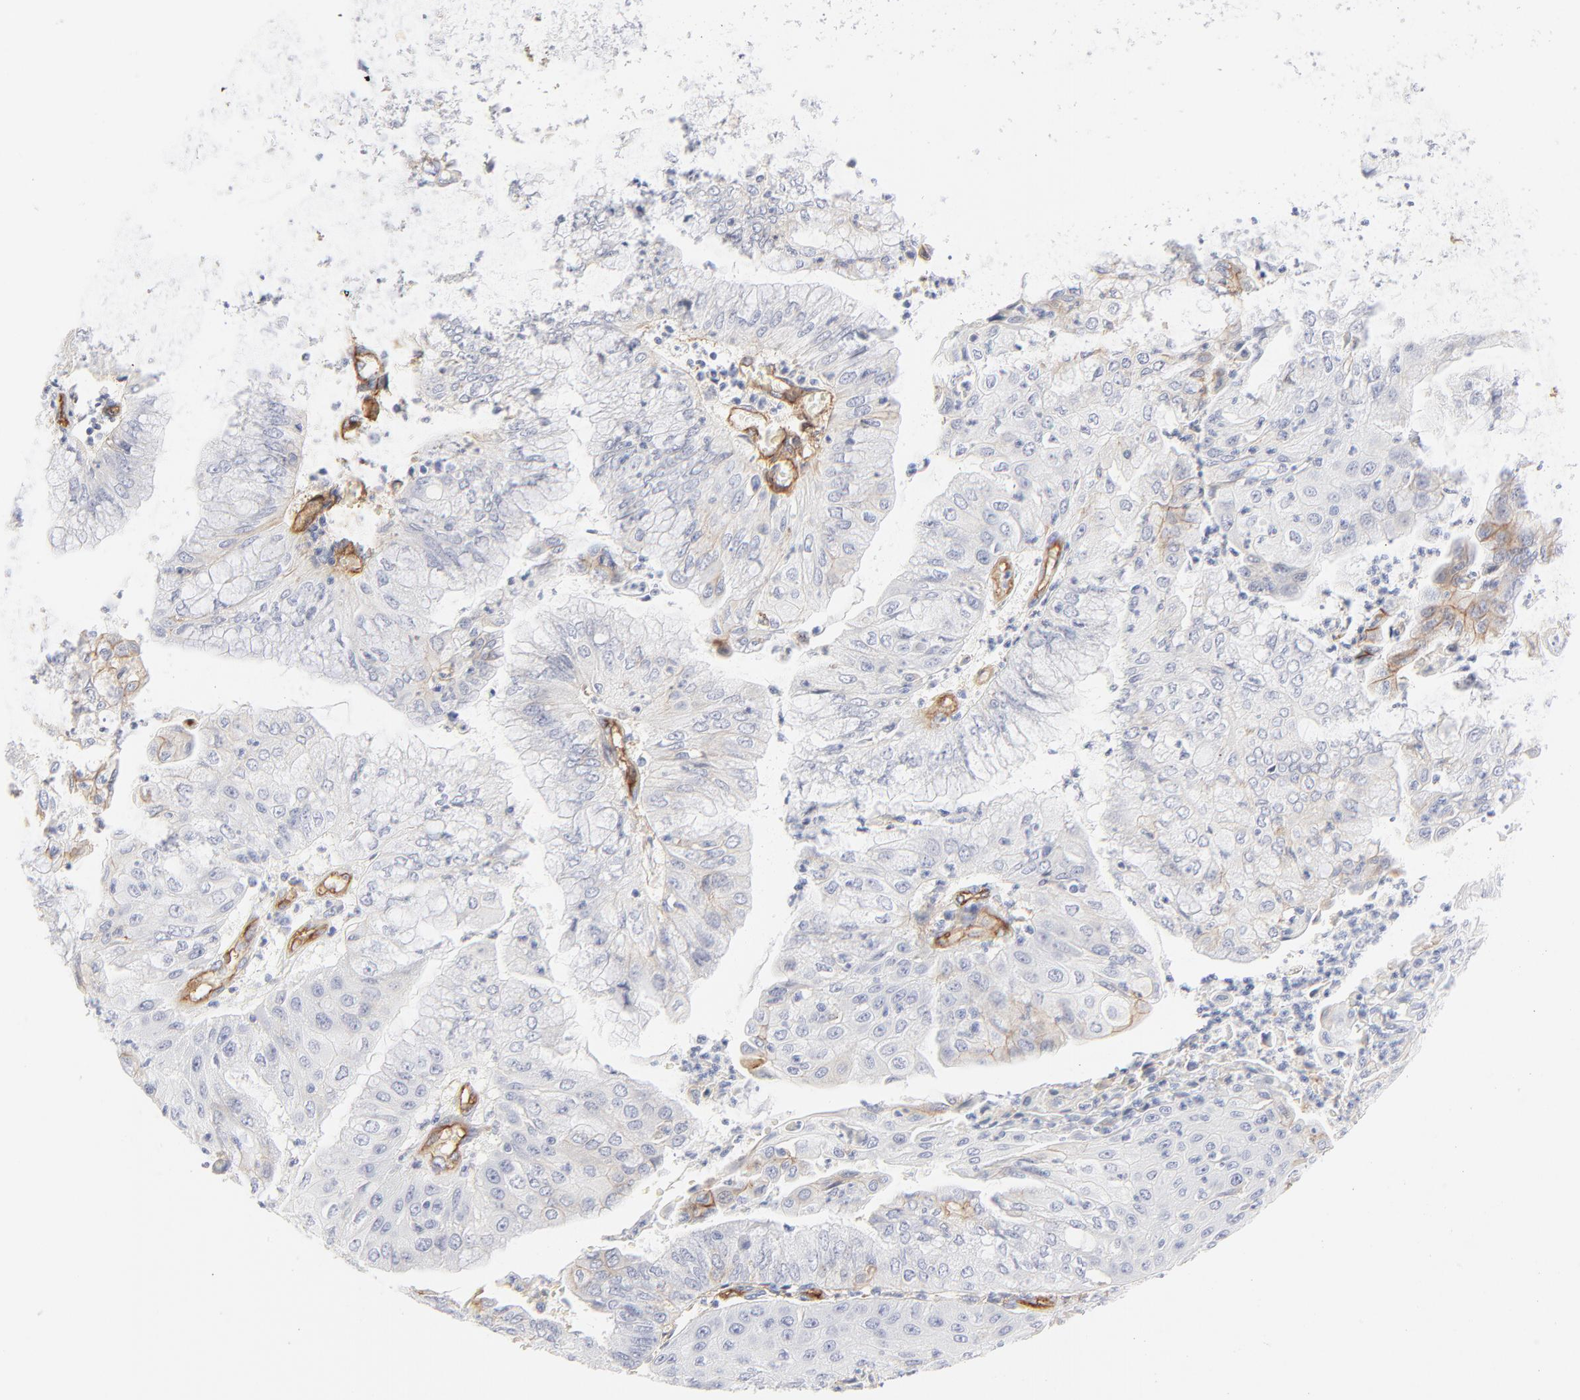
{"staining": {"intensity": "negative", "quantity": "none", "location": "none"}, "tissue": "endometrial cancer", "cell_type": "Tumor cells", "image_type": "cancer", "snomed": [{"axis": "morphology", "description": "Adenocarcinoma, NOS"}, {"axis": "topography", "description": "Endometrium"}], "caption": "Immunohistochemistry photomicrograph of neoplastic tissue: adenocarcinoma (endometrial) stained with DAB reveals no significant protein staining in tumor cells.", "gene": "ITGA5", "patient": {"sex": "female", "age": 79}}